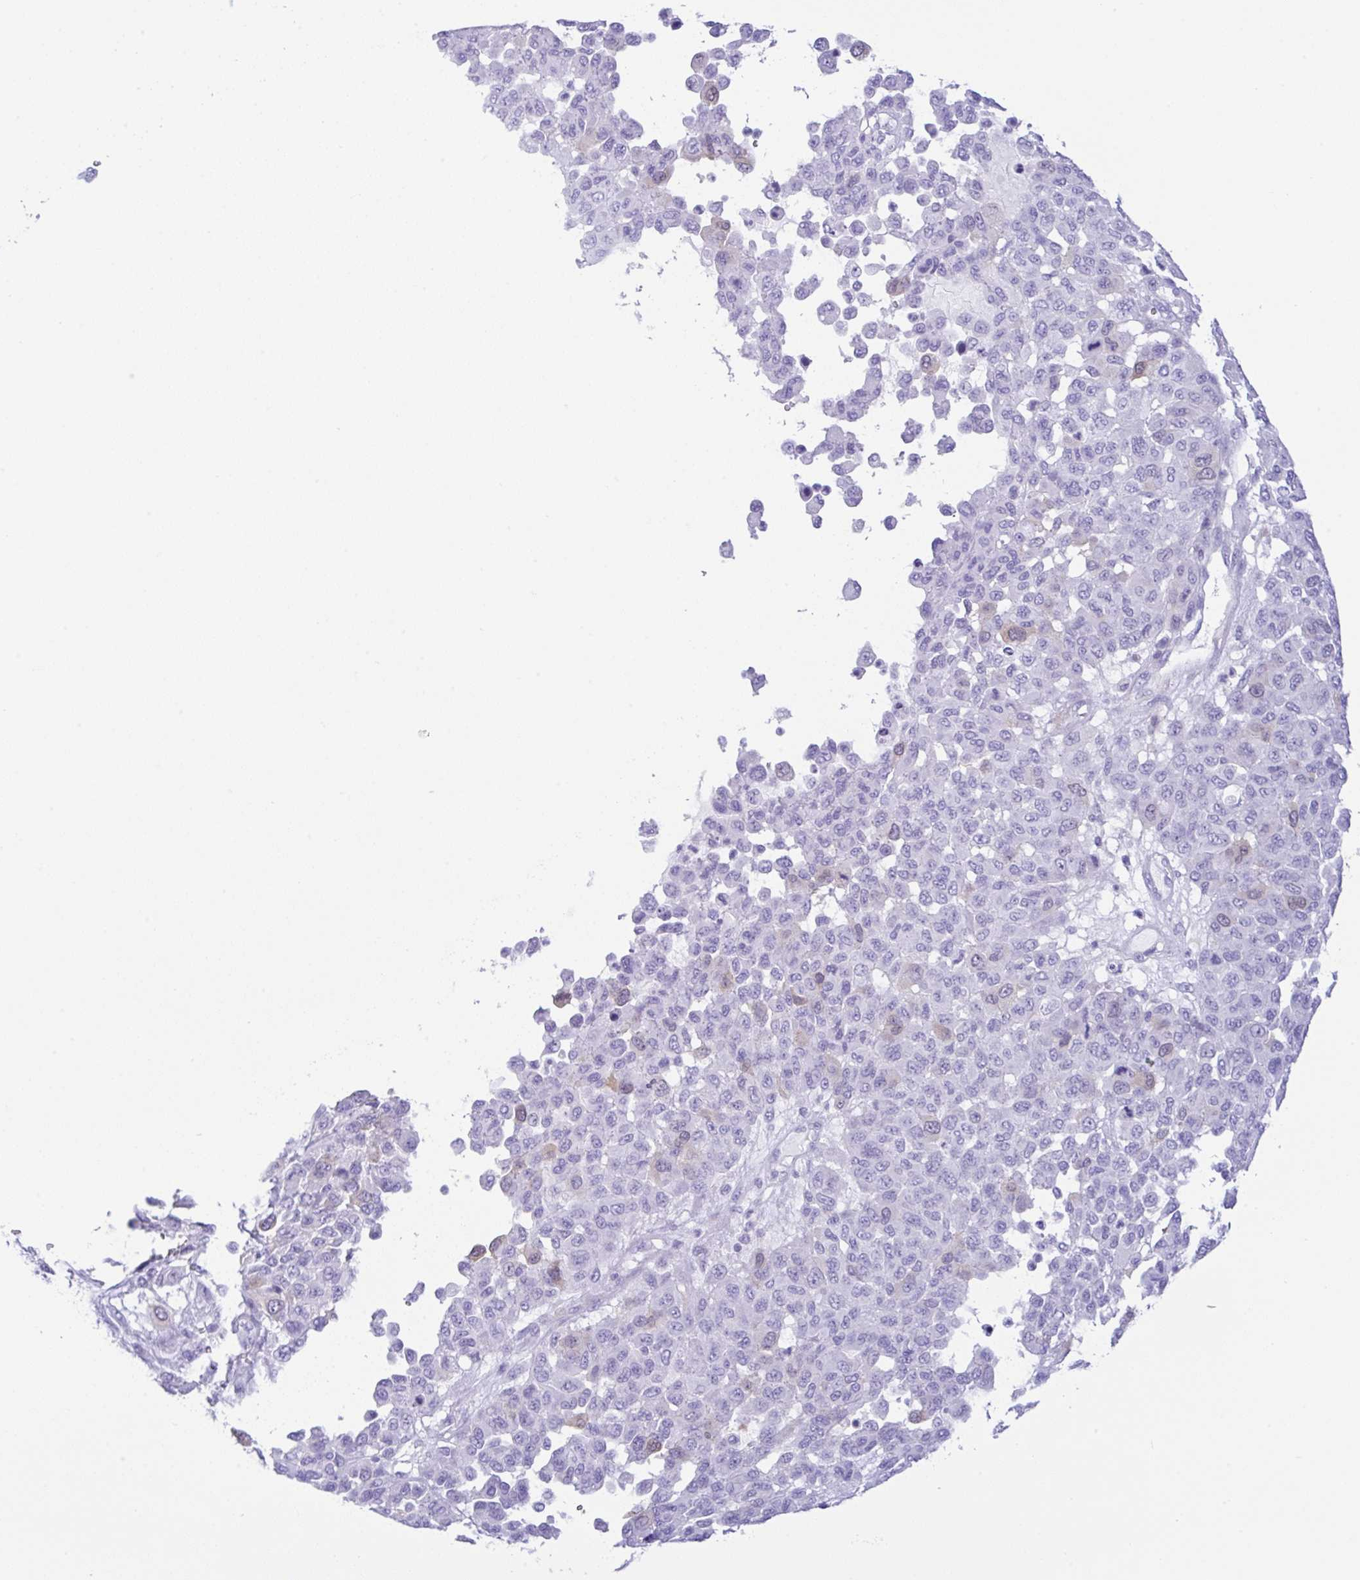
{"staining": {"intensity": "negative", "quantity": "none", "location": "none"}, "tissue": "melanoma", "cell_type": "Tumor cells", "image_type": "cancer", "snomed": [{"axis": "morphology", "description": "Malignant melanoma, NOS"}, {"axis": "topography", "description": "Skin"}], "caption": "The histopathology image demonstrates no staining of tumor cells in melanoma. The staining was performed using DAB (3,3'-diaminobenzidine) to visualize the protein expression in brown, while the nuclei were stained in blue with hematoxylin (Magnification: 20x).", "gene": "RRM2", "patient": {"sex": "male", "age": 62}}